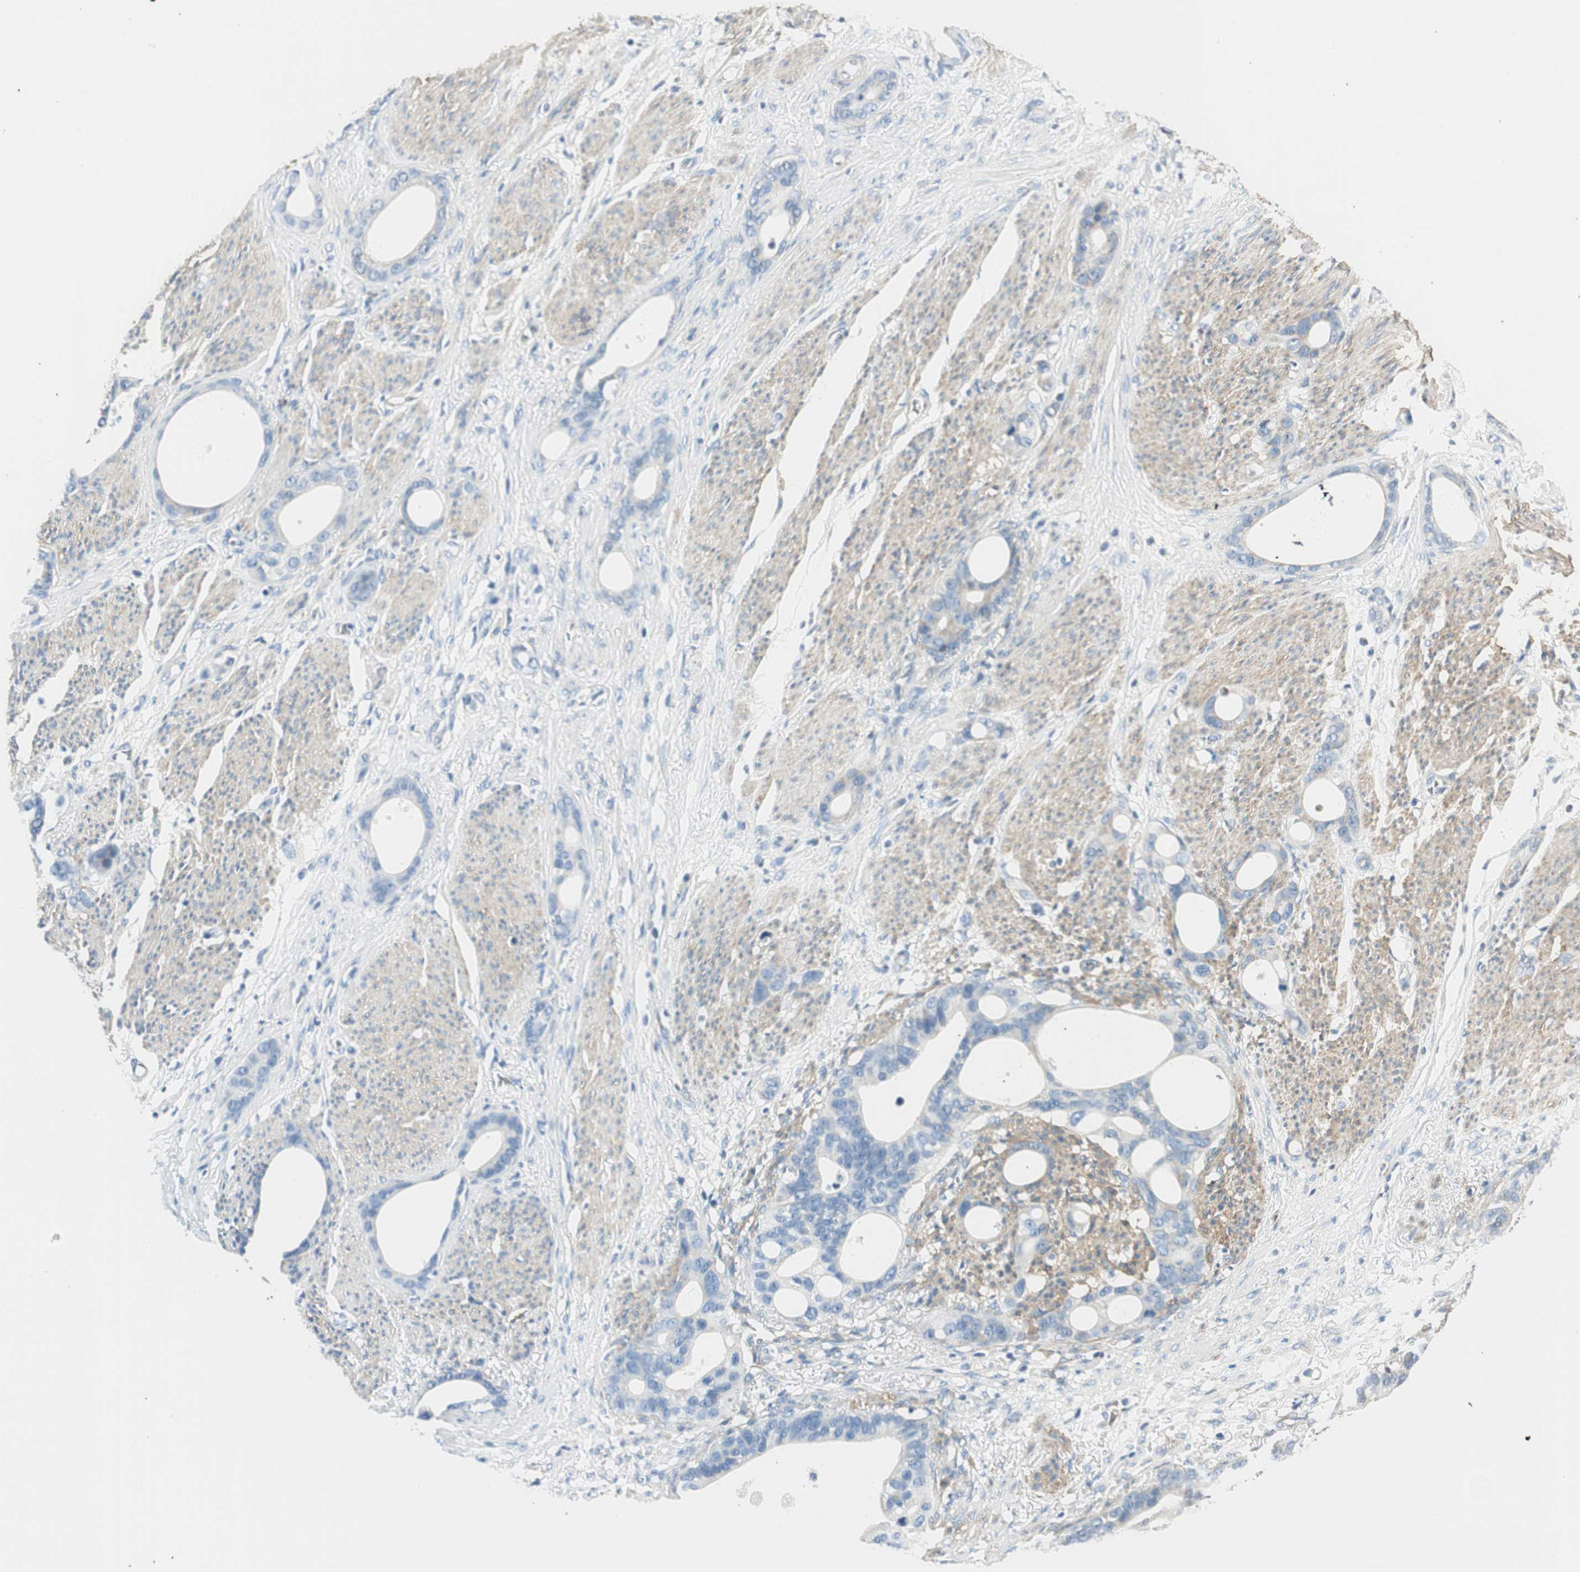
{"staining": {"intensity": "negative", "quantity": "none", "location": "none"}, "tissue": "stomach cancer", "cell_type": "Tumor cells", "image_type": "cancer", "snomed": [{"axis": "morphology", "description": "Adenocarcinoma, NOS"}, {"axis": "topography", "description": "Stomach"}], "caption": "An IHC micrograph of stomach cancer is shown. There is no staining in tumor cells of stomach cancer.", "gene": "RORB", "patient": {"sex": "female", "age": 75}}